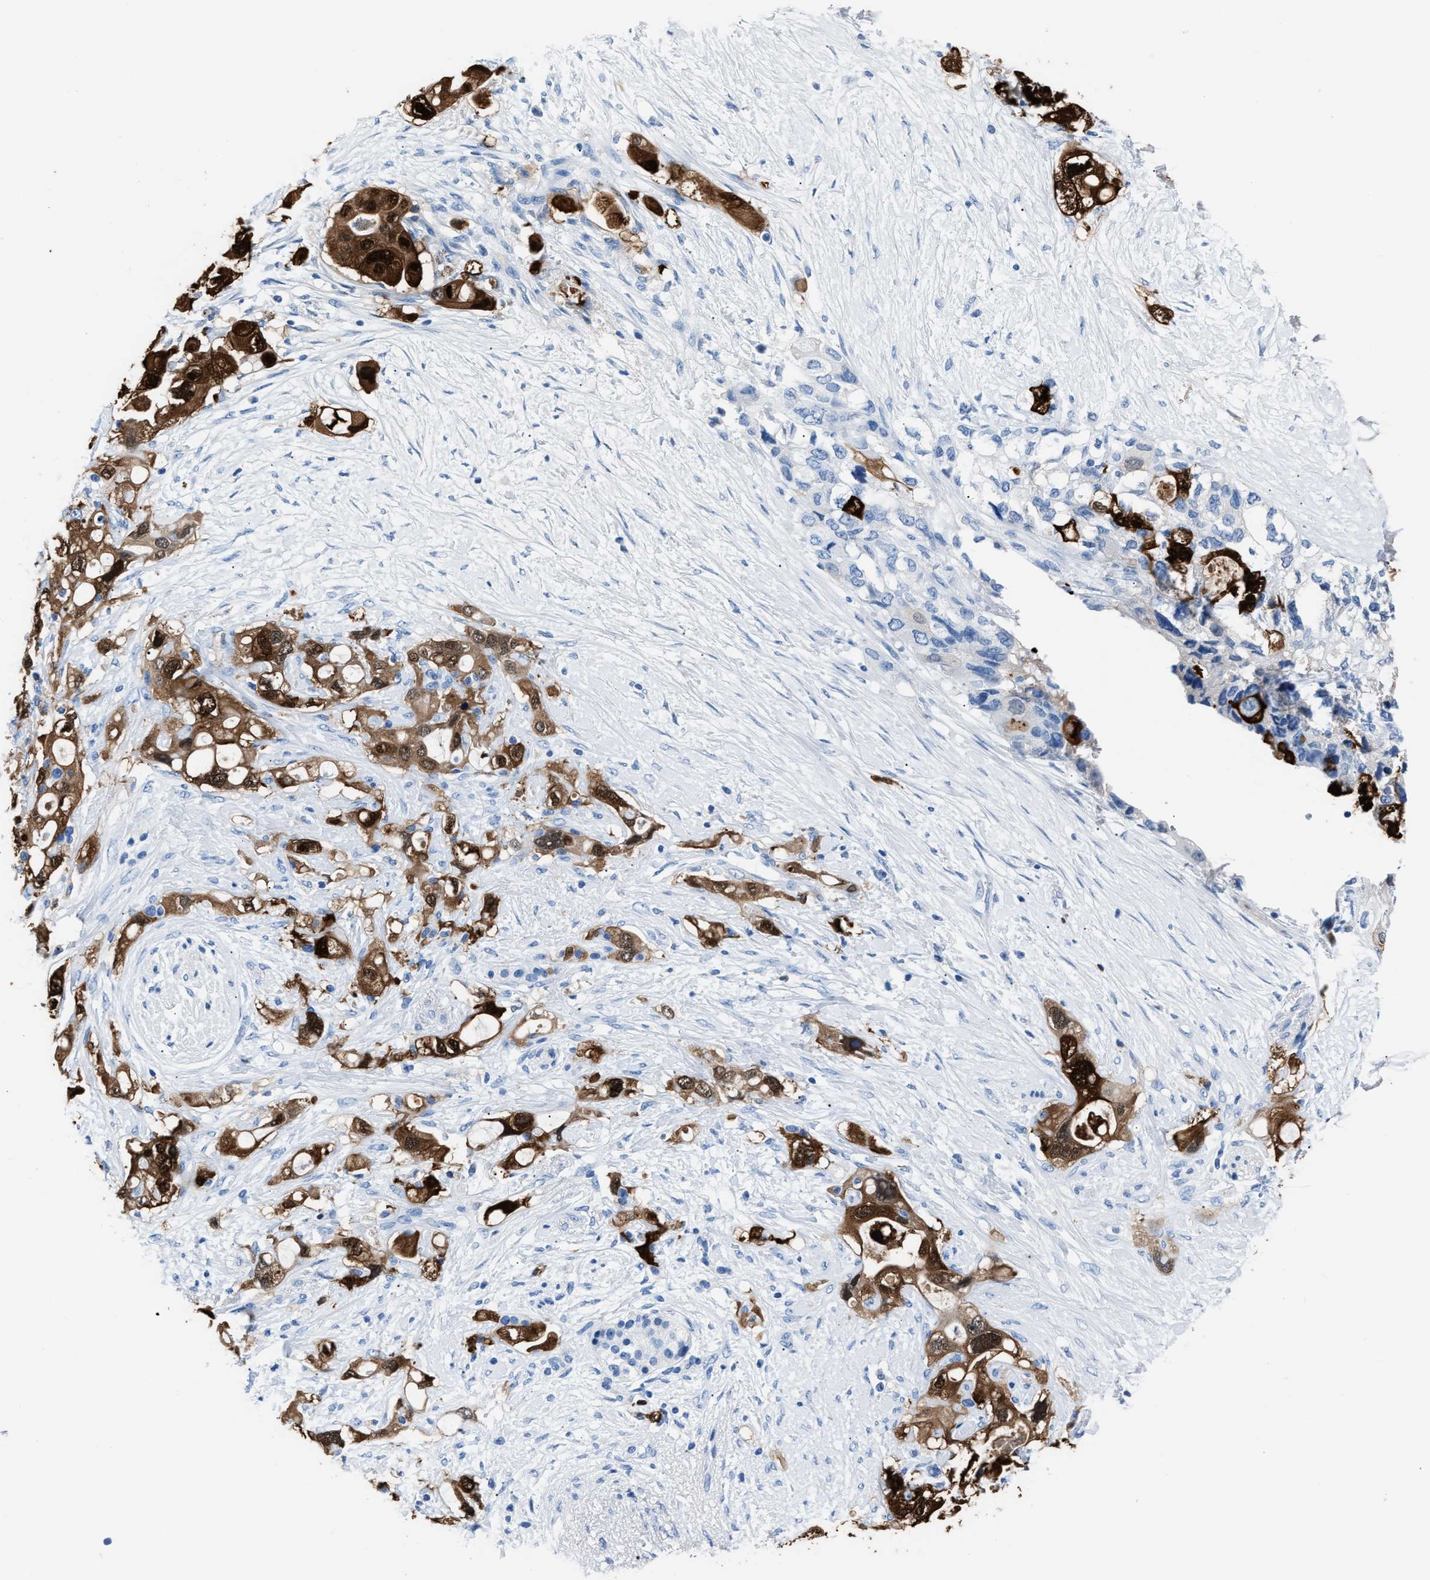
{"staining": {"intensity": "strong", "quantity": ">75%", "location": "cytoplasmic/membranous,nuclear"}, "tissue": "pancreatic cancer", "cell_type": "Tumor cells", "image_type": "cancer", "snomed": [{"axis": "morphology", "description": "Adenocarcinoma, NOS"}, {"axis": "topography", "description": "Pancreas"}], "caption": "About >75% of tumor cells in human adenocarcinoma (pancreatic) reveal strong cytoplasmic/membranous and nuclear protein staining as visualized by brown immunohistochemical staining.", "gene": "S100P", "patient": {"sex": "female", "age": 56}}